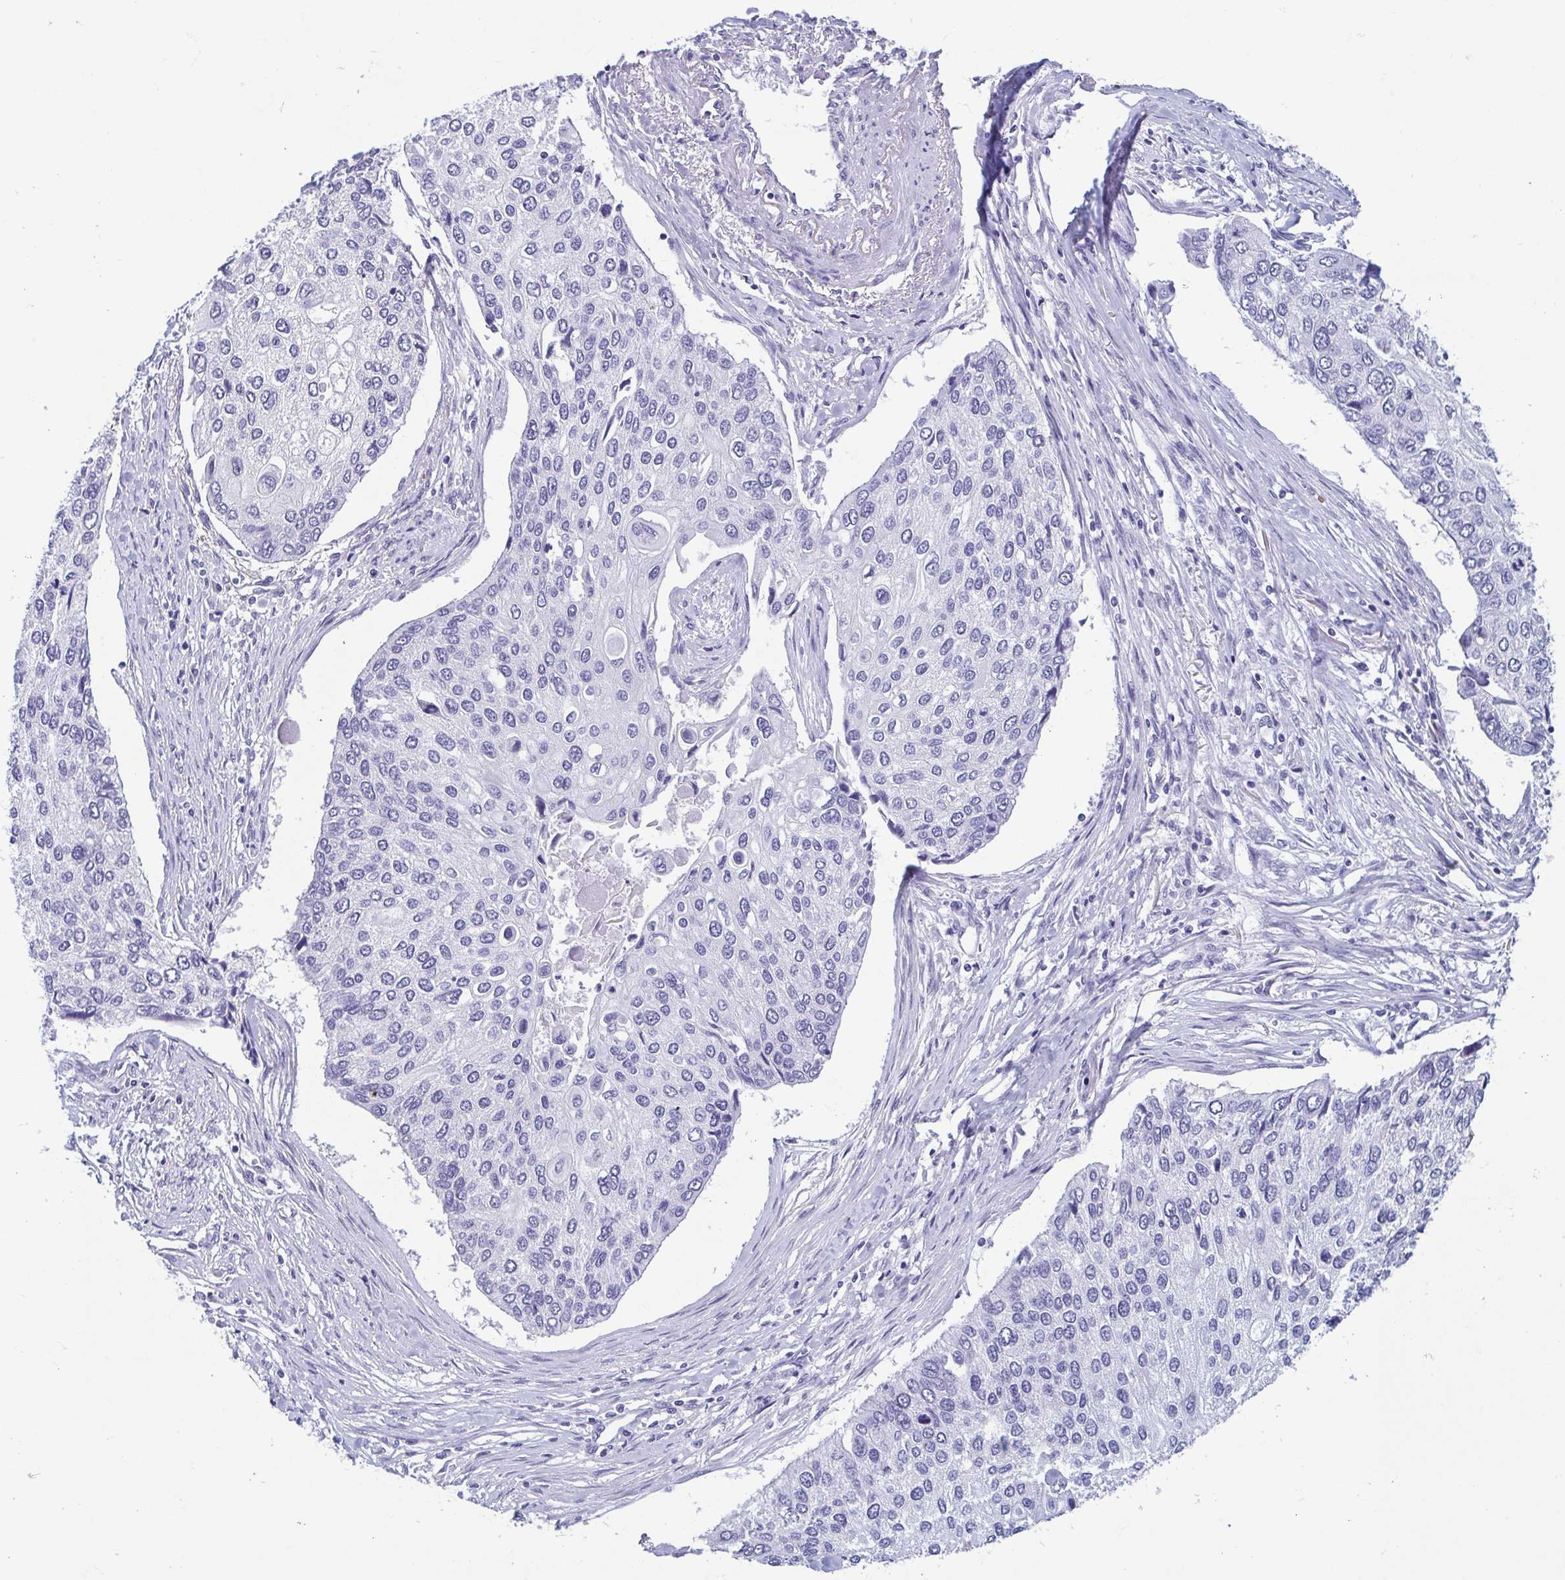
{"staining": {"intensity": "negative", "quantity": "none", "location": "none"}, "tissue": "lung cancer", "cell_type": "Tumor cells", "image_type": "cancer", "snomed": [{"axis": "morphology", "description": "Squamous cell carcinoma, NOS"}, {"axis": "morphology", "description": "Squamous cell carcinoma, metastatic, NOS"}, {"axis": "topography", "description": "Lung"}], "caption": "Tumor cells show no significant staining in lung cancer (metastatic squamous cell carcinoma). (DAB immunohistochemistry (IHC), high magnification).", "gene": "MORC4", "patient": {"sex": "male", "age": 63}}